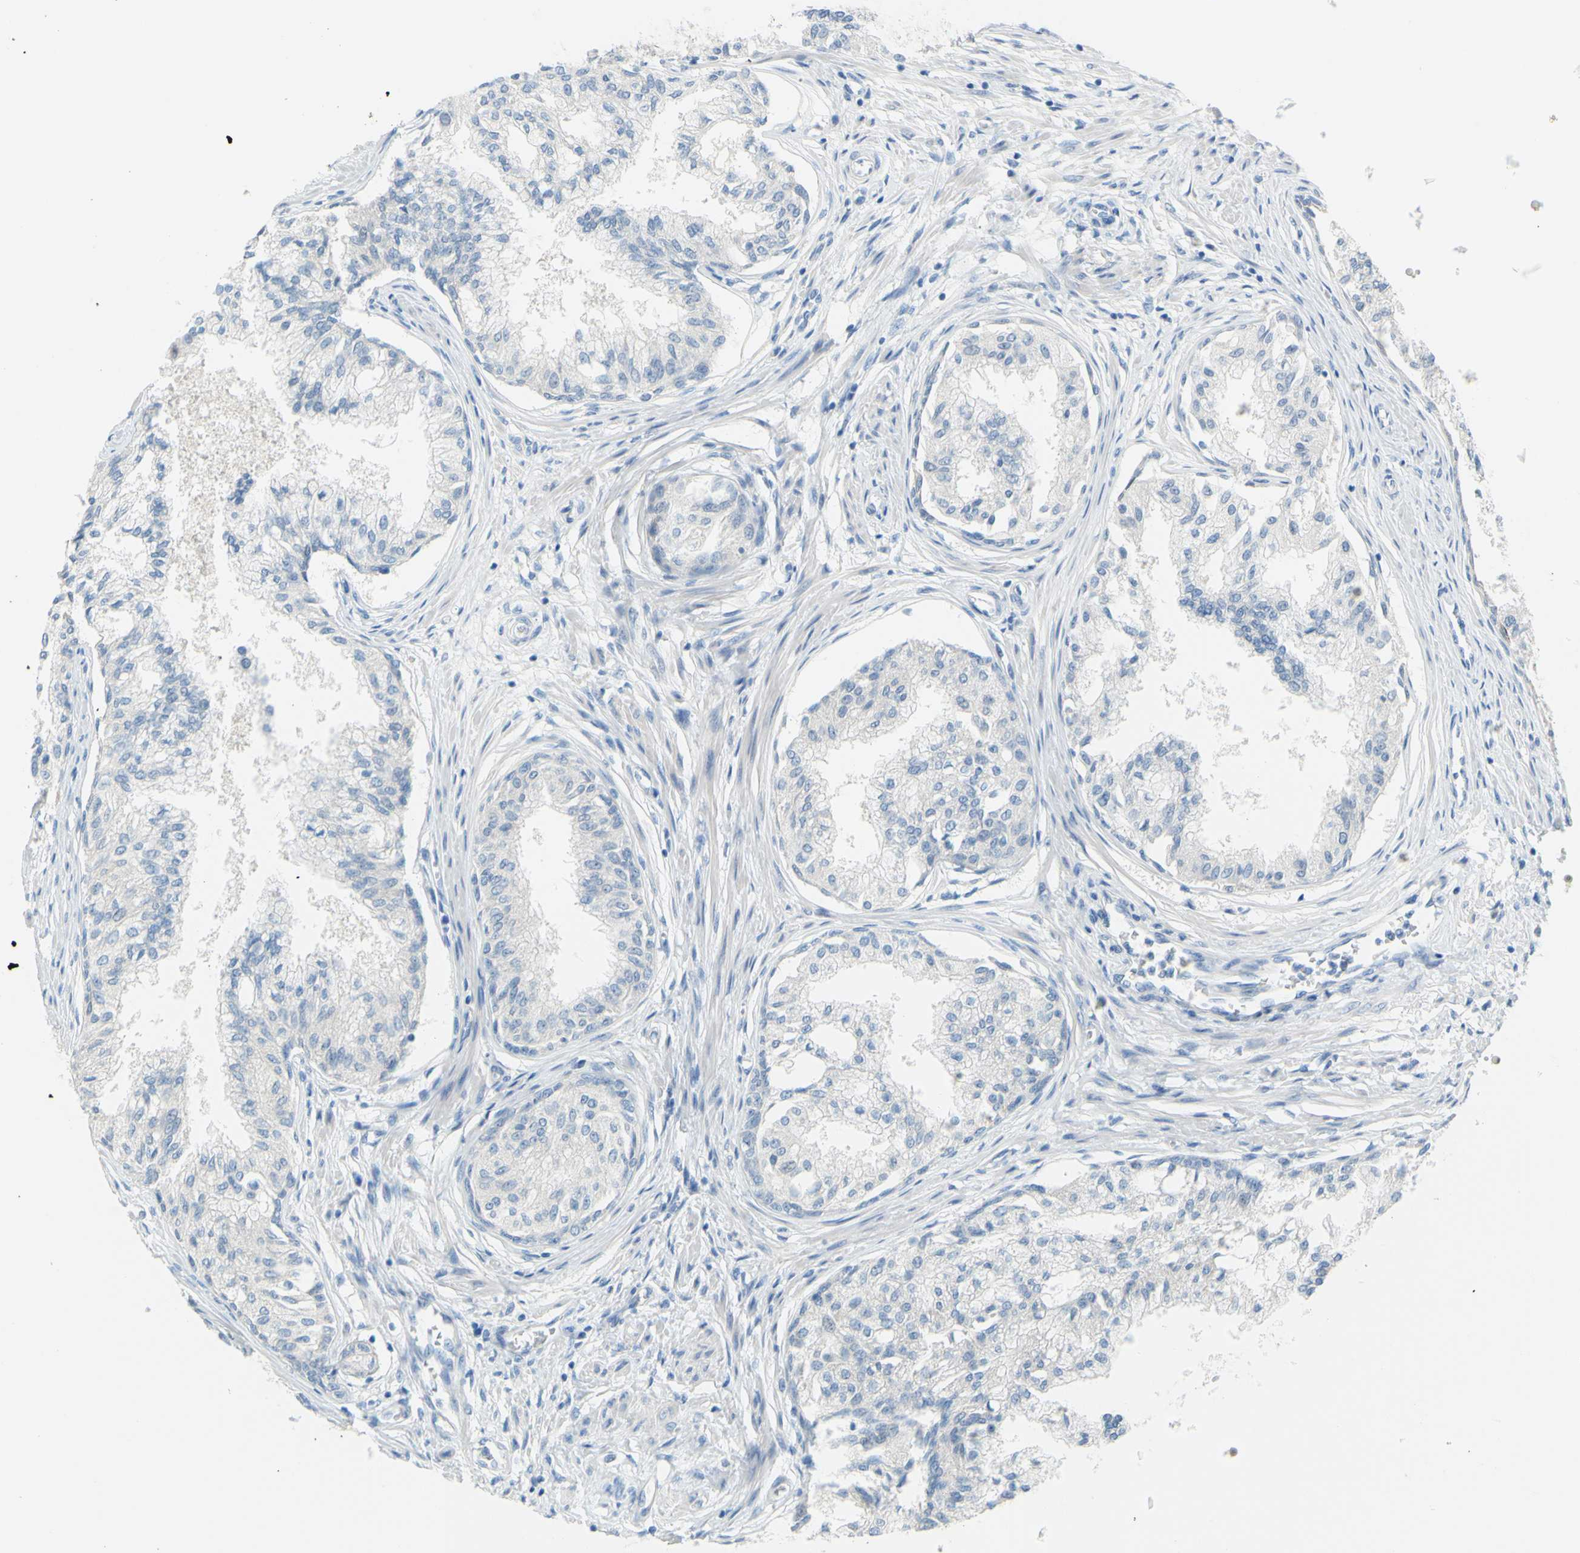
{"staining": {"intensity": "negative", "quantity": "none", "location": "none"}, "tissue": "prostate", "cell_type": "Glandular cells", "image_type": "normal", "snomed": [{"axis": "morphology", "description": "Normal tissue, NOS"}, {"axis": "topography", "description": "Prostate"}, {"axis": "topography", "description": "Seminal veicle"}], "caption": "Prostate stained for a protein using immunohistochemistry exhibits no staining glandular cells.", "gene": "SLC1A2", "patient": {"sex": "male", "age": 60}}